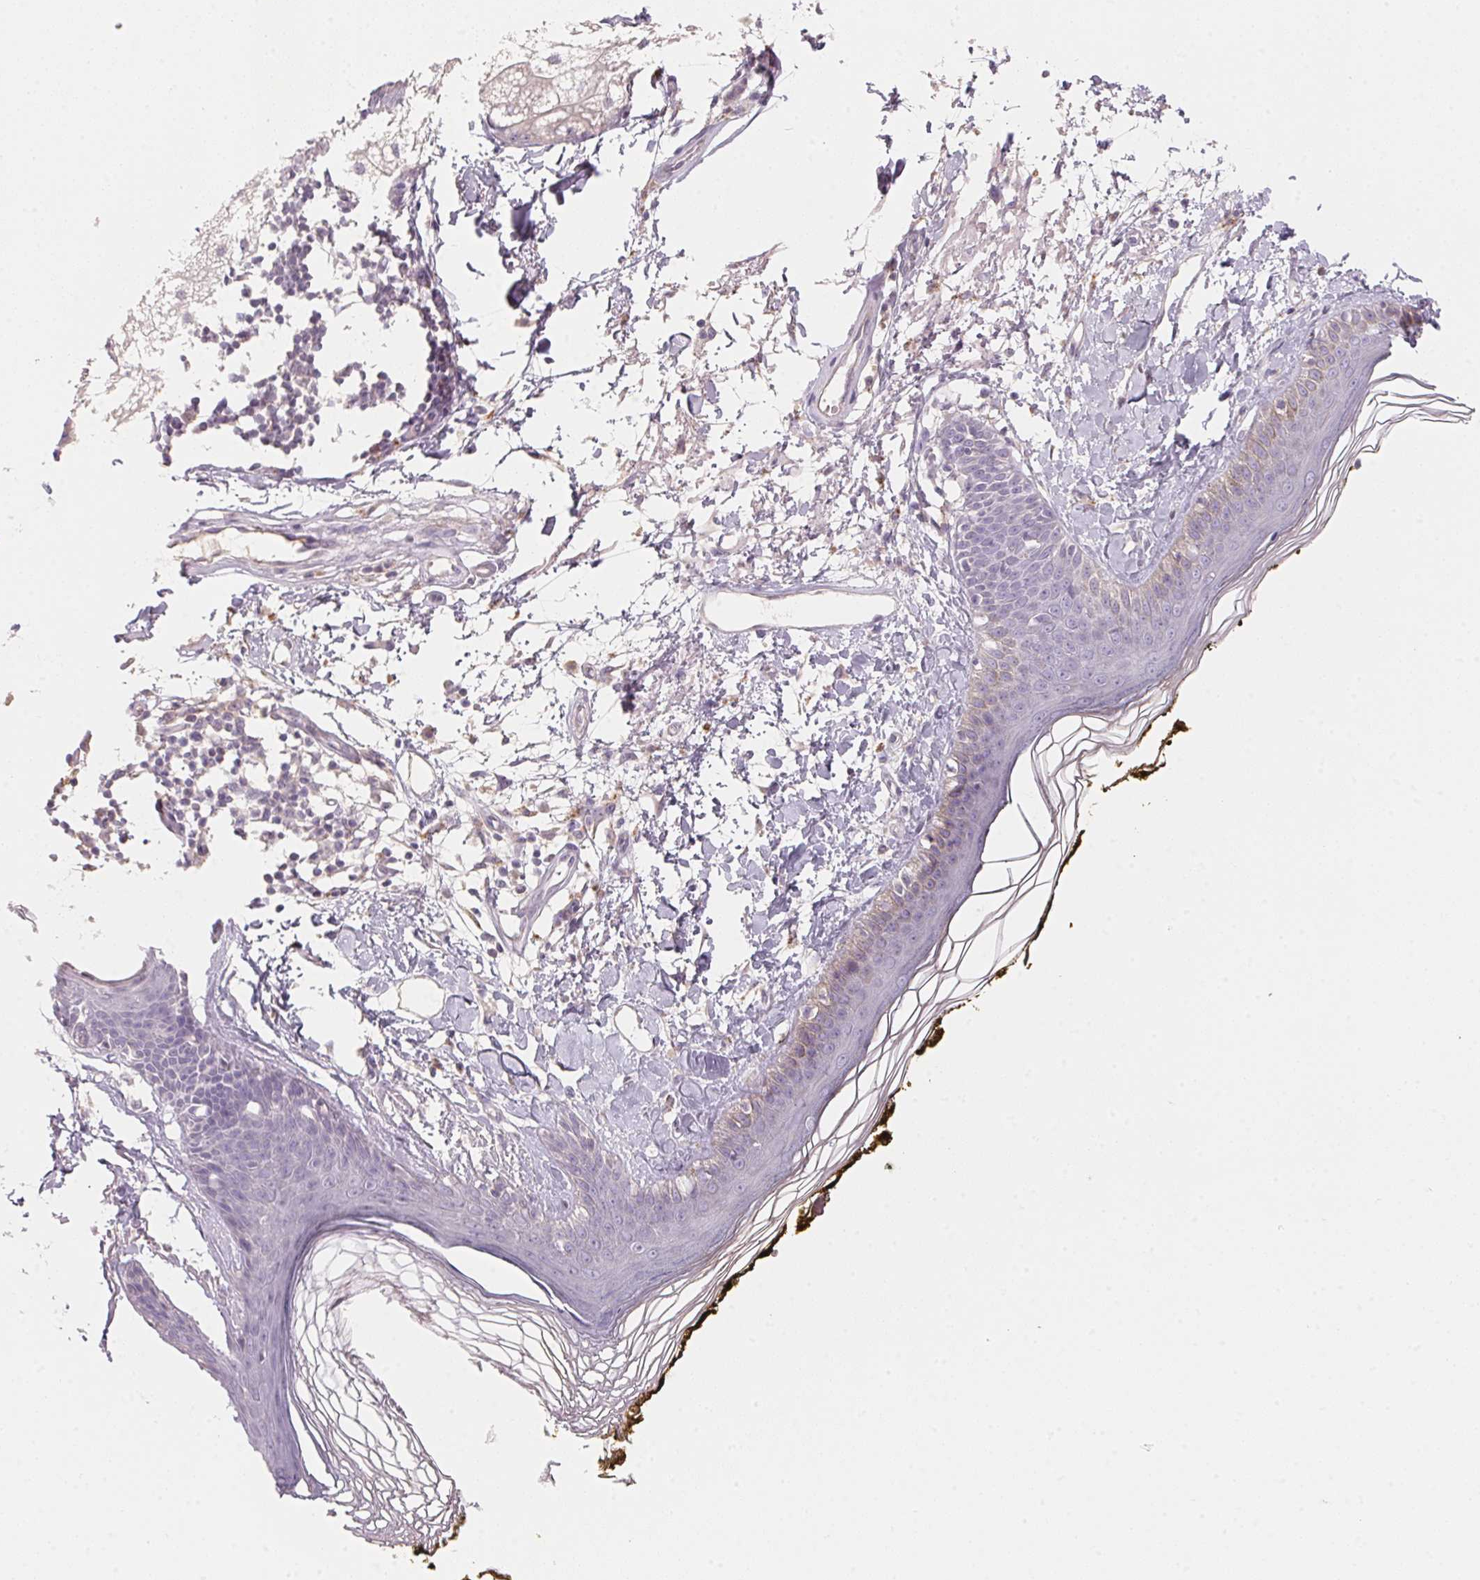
{"staining": {"intensity": "negative", "quantity": "none", "location": "none"}, "tissue": "skin", "cell_type": "Fibroblasts", "image_type": "normal", "snomed": [{"axis": "morphology", "description": "Normal tissue, NOS"}, {"axis": "topography", "description": "Skin"}], "caption": "Histopathology image shows no significant protein positivity in fibroblasts of unremarkable skin. (DAB immunohistochemistry (IHC), high magnification).", "gene": "TREH", "patient": {"sex": "male", "age": 76}}